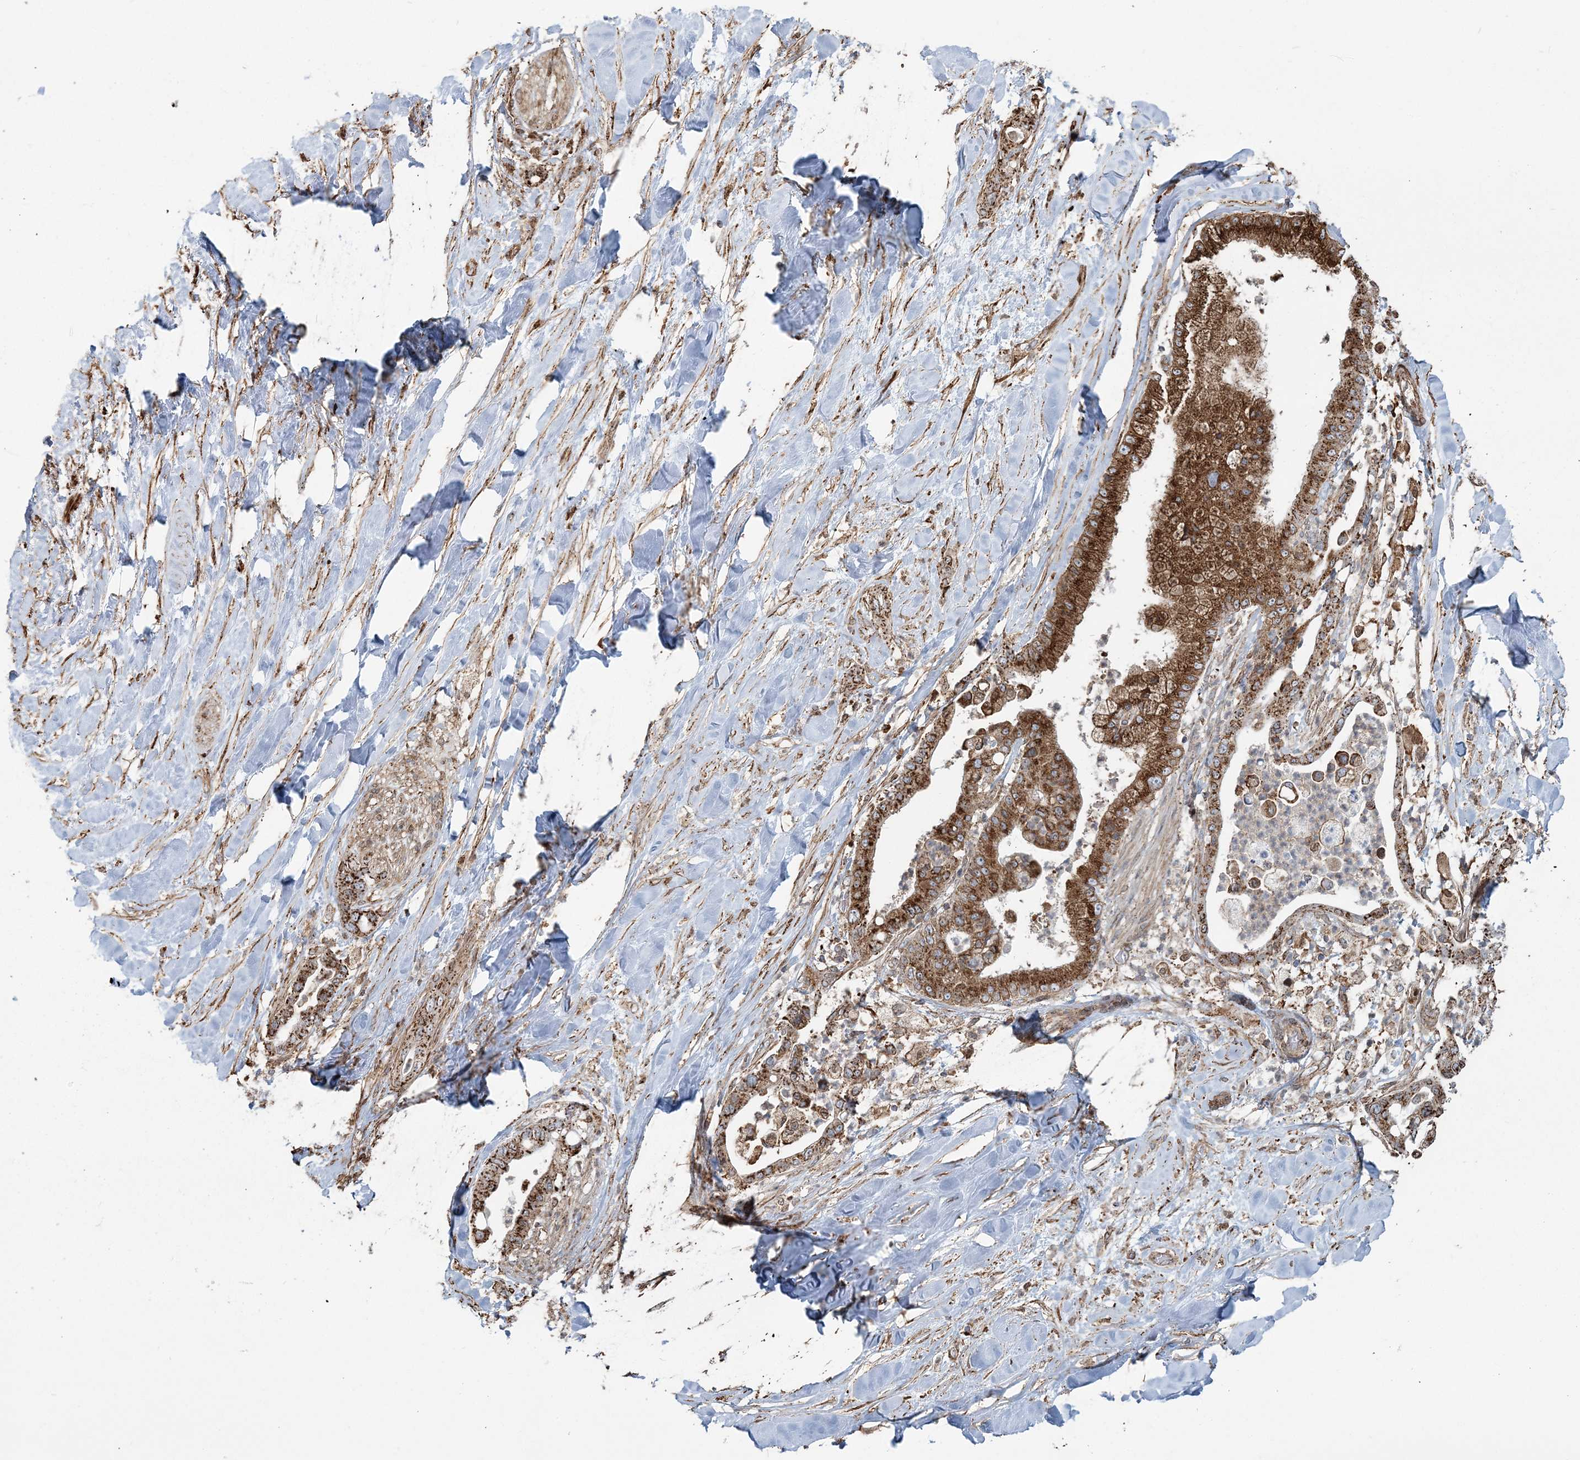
{"staining": {"intensity": "strong", "quantity": ">75%", "location": "cytoplasmic/membranous"}, "tissue": "liver cancer", "cell_type": "Tumor cells", "image_type": "cancer", "snomed": [{"axis": "morphology", "description": "Cholangiocarcinoma"}, {"axis": "topography", "description": "Liver"}], "caption": "A photomicrograph of liver cholangiocarcinoma stained for a protein reveals strong cytoplasmic/membranous brown staining in tumor cells. (DAB (3,3'-diaminobenzidine) IHC with brightfield microscopy, high magnification).", "gene": "TRAF3IP2", "patient": {"sex": "female", "age": 54}}